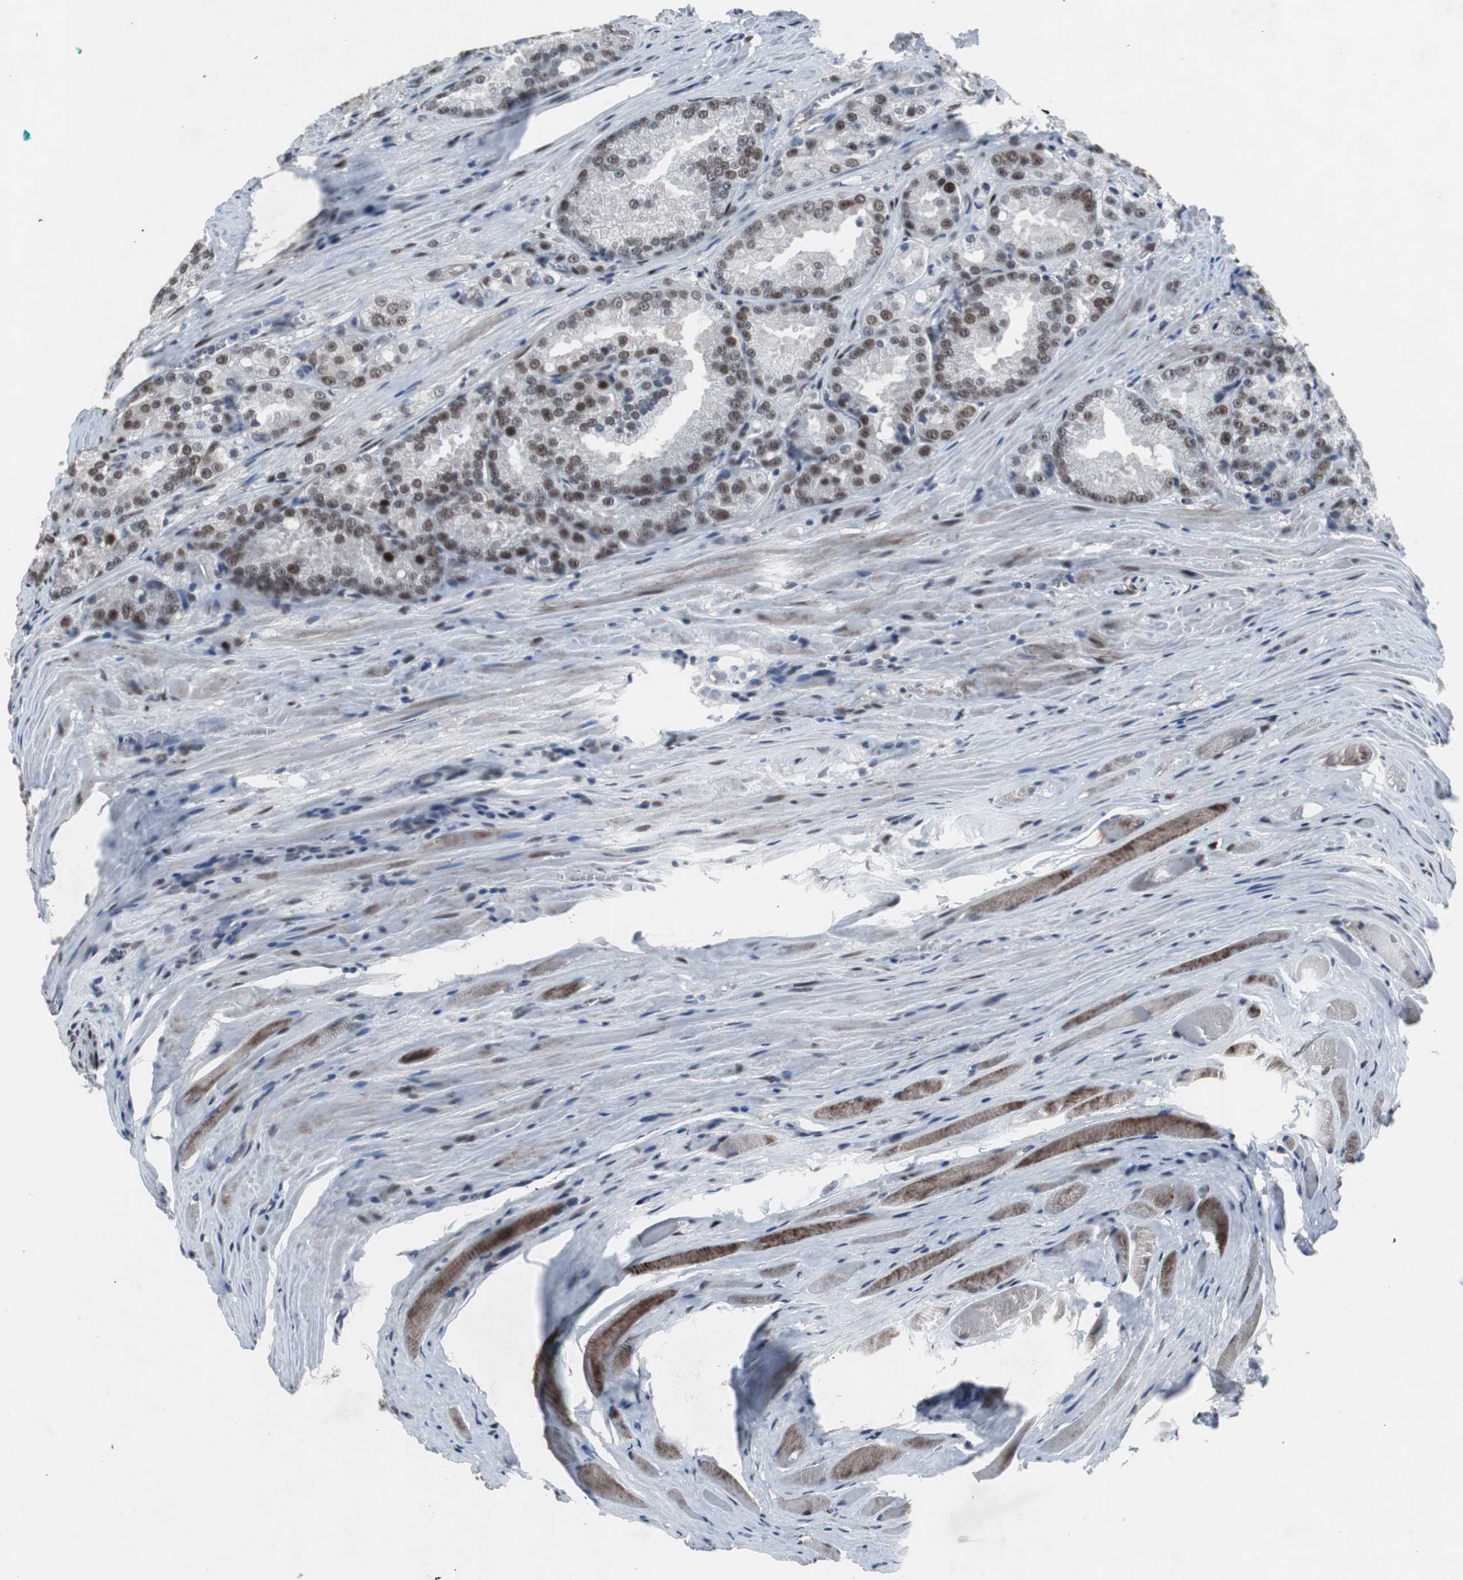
{"staining": {"intensity": "moderate", "quantity": ">75%", "location": "nuclear"}, "tissue": "prostate cancer", "cell_type": "Tumor cells", "image_type": "cancer", "snomed": [{"axis": "morphology", "description": "Adenocarcinoma, Low grade"}, {"axis": "topography", "description": "Prostate"}], "caption": "Brown immunohistochemical staining in prostate low-grade adenocarcinoma exhibits moderate nuclear positivity in about >75% of tumor cells. The staining was performed using DAB (3,3'-diaminobenzidine) to visualize the protein expression in brown, while the nuclei were stained in blue with hematoxylin (Magnification: 20x).", "gene": "FOXP4", "patient": {"sex": "male", "age": 64}}